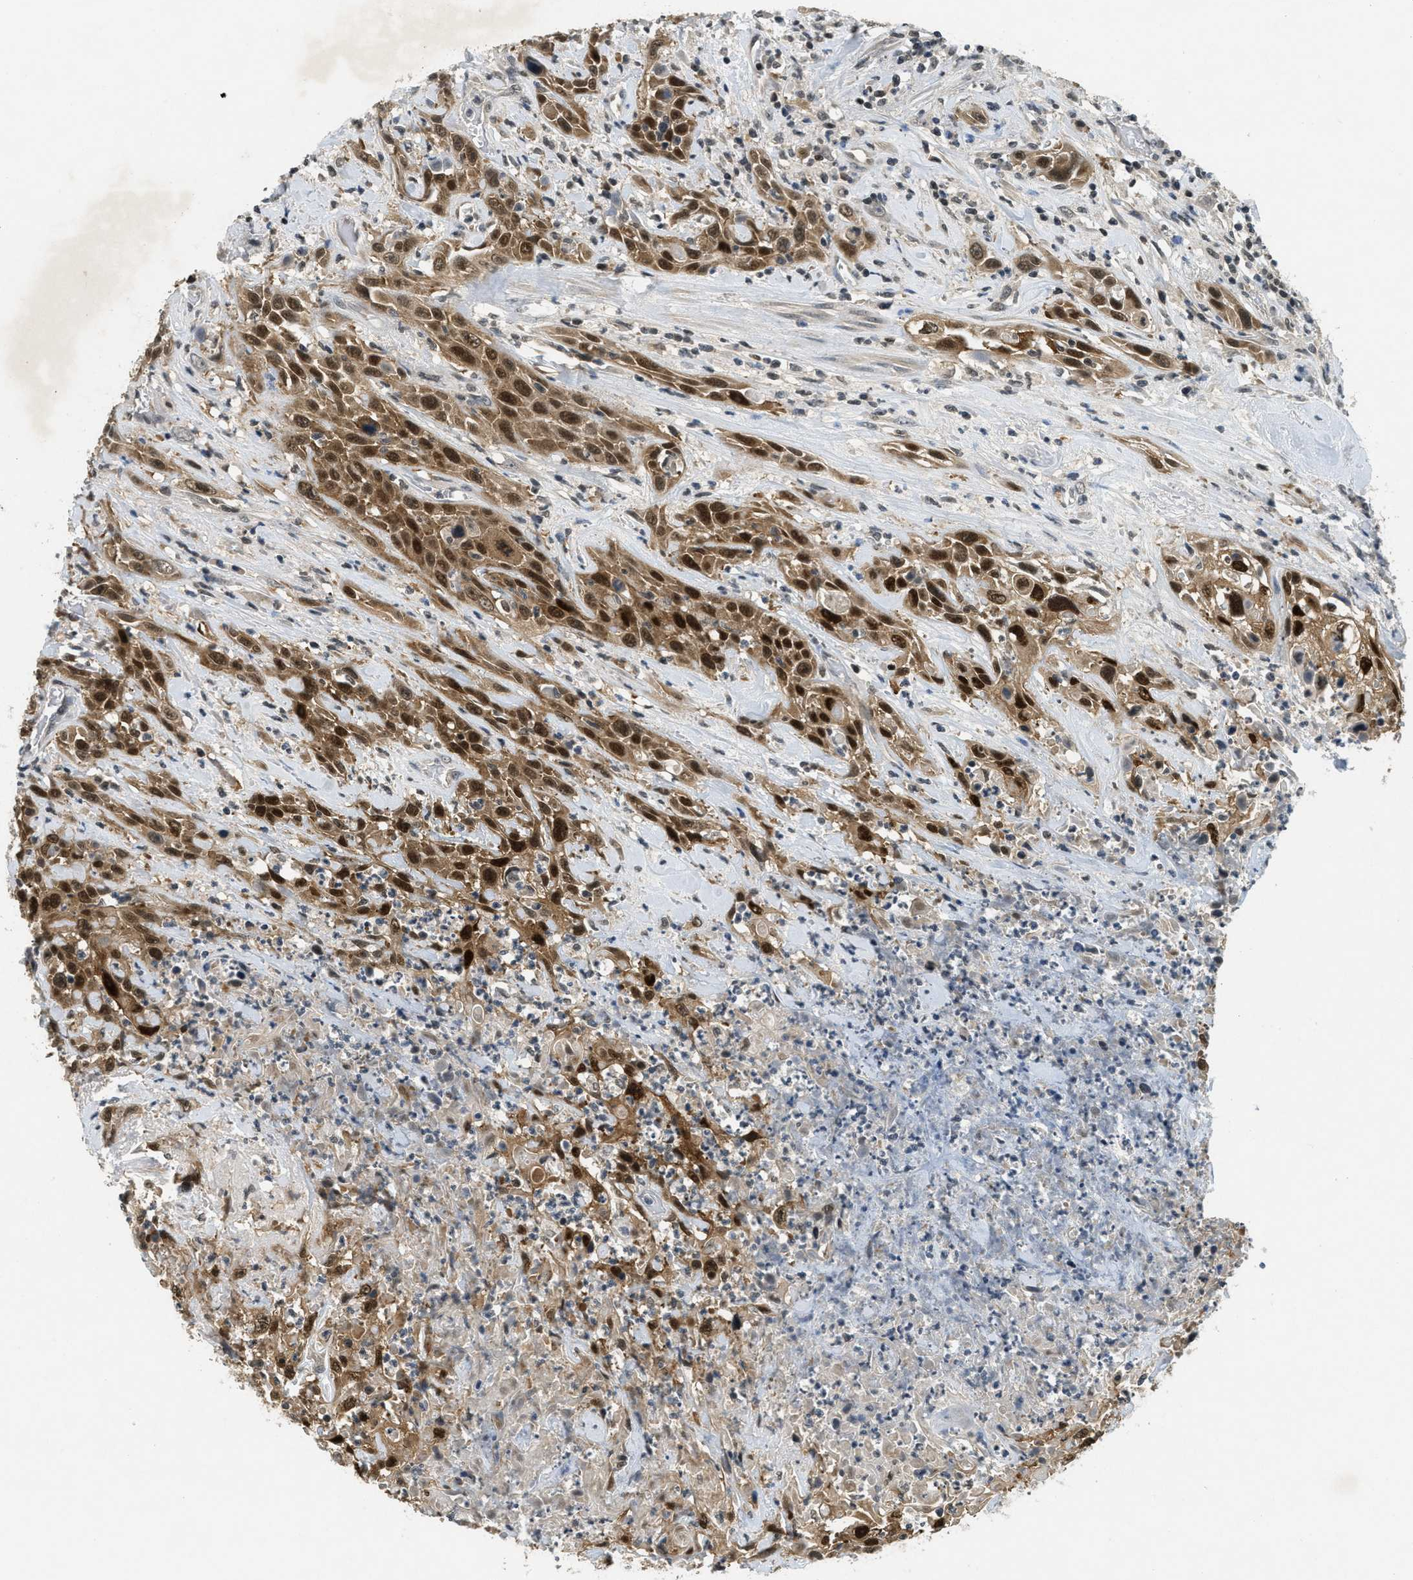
{"staining": {"intensity": "strong", "quantity": ">75%", "location": "cytoplasmic/membranous,nuclear"}, "tissue": "urothelial cancer", "cell_type": "Tumor cells", "image_type": "cancer", "snomed": [{"axis": "morphology", "description": "Urothelial carcinoma, High grade"}, {"axis": "topography", "description": "Urinary bladder"}], "caption": "A brown stain highlights strong cytoplasmic/membranous and nuclear expression of a protein in urothelial cancer tumor cells.", "gene": "DNAJB1", "patient": {"sex": "female", "age": 84}}